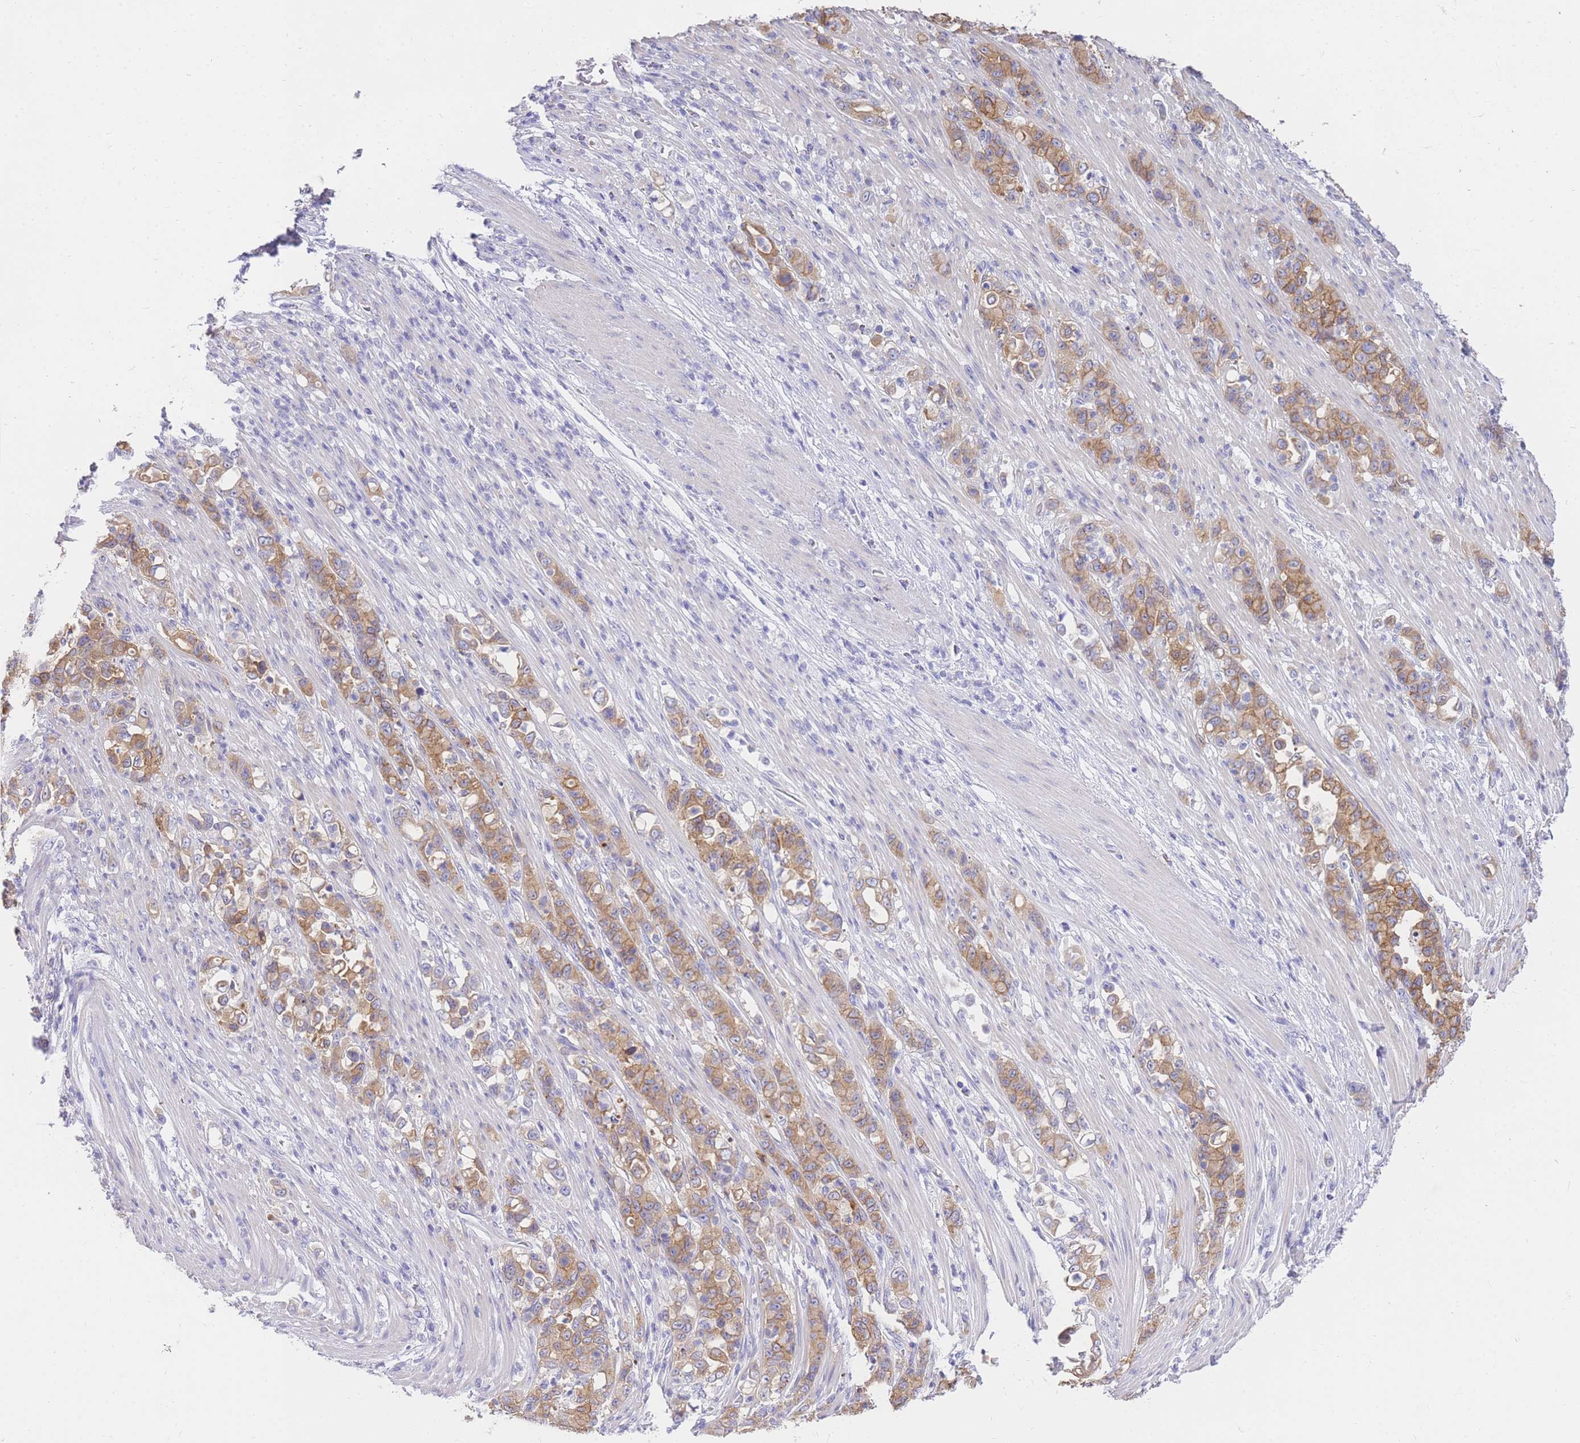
{"staining": {"intensity": "moderate", "quantity": ">75%", "location": "cytoplasmic/membranous"}, "tissue": "stomach cancer", "cell_type": "Tumor cells", "image_type": "cancer", "snomed": [{"axis": "morphology", "description": "Normal tissue, NOS"}, {"axis": "morphology", "description": "Adenocarcinoma, NOS"}, {"axis": "topography", "description": "Stomach"}], "caption": "This micrograph reveals immunohistochemistry staining of human stomach adenocarcinoma, with medium moderate cytoplasmic/membranous staining in approximately >75% of tumor cells.", "gene": "C2orf88", "patient": {"sex": "female", "age": 79}}